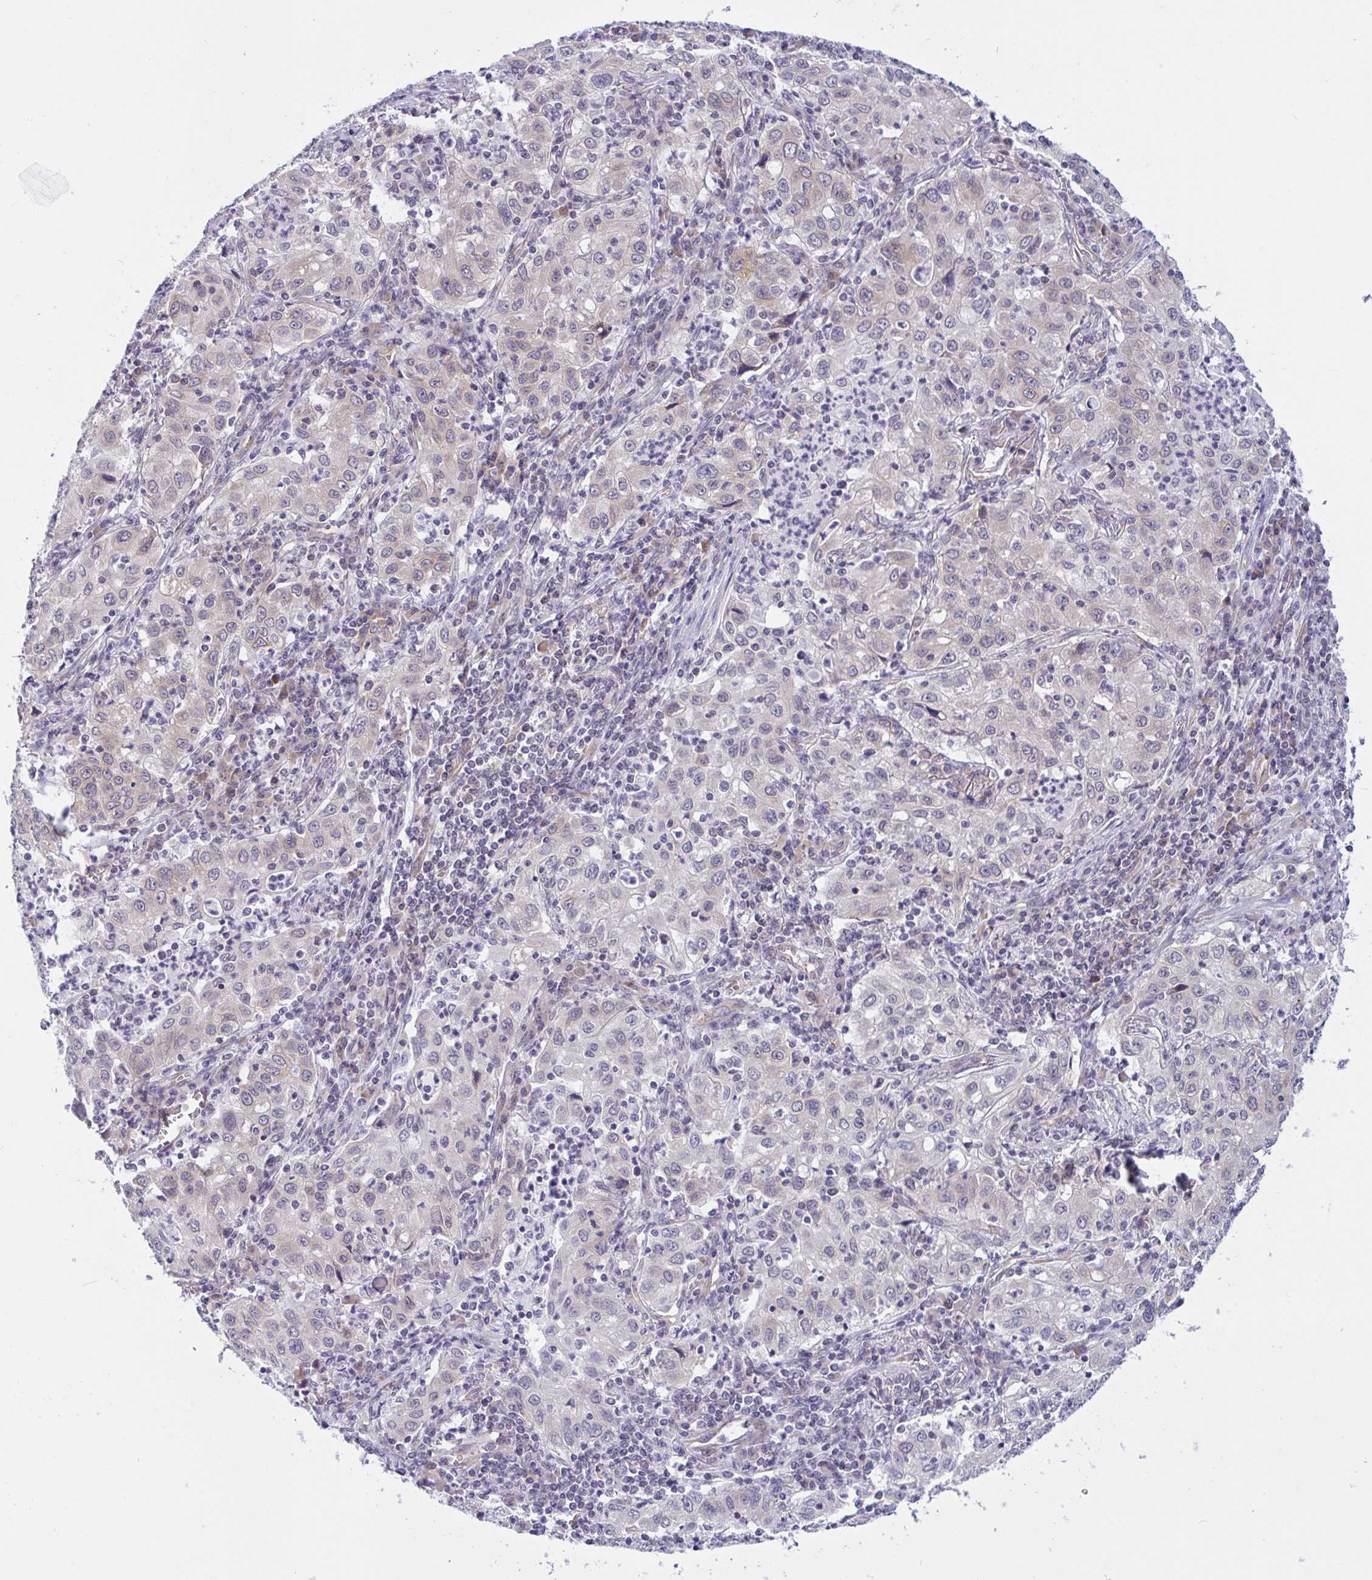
{"staining": {"intensity": "weak", "quantity": "<25%", "location": "cytoplasmic/membranous"}, "tissue": "lung cancer", "cell_type": "Tumor cells", "image_type": "cancer", "snomed": [{"axis": "morphology", "description": "Squamous cell carcinoma, NOS"}, {"axis": "topography", "description": "Lung"}], "caption": "Protein analysis of lung cancer (squamous cell carcinoma) demonstrates no significant staining in tumor cells.", "gene": "CAMLG", "patient": {"sex": "male", "age": 71}}